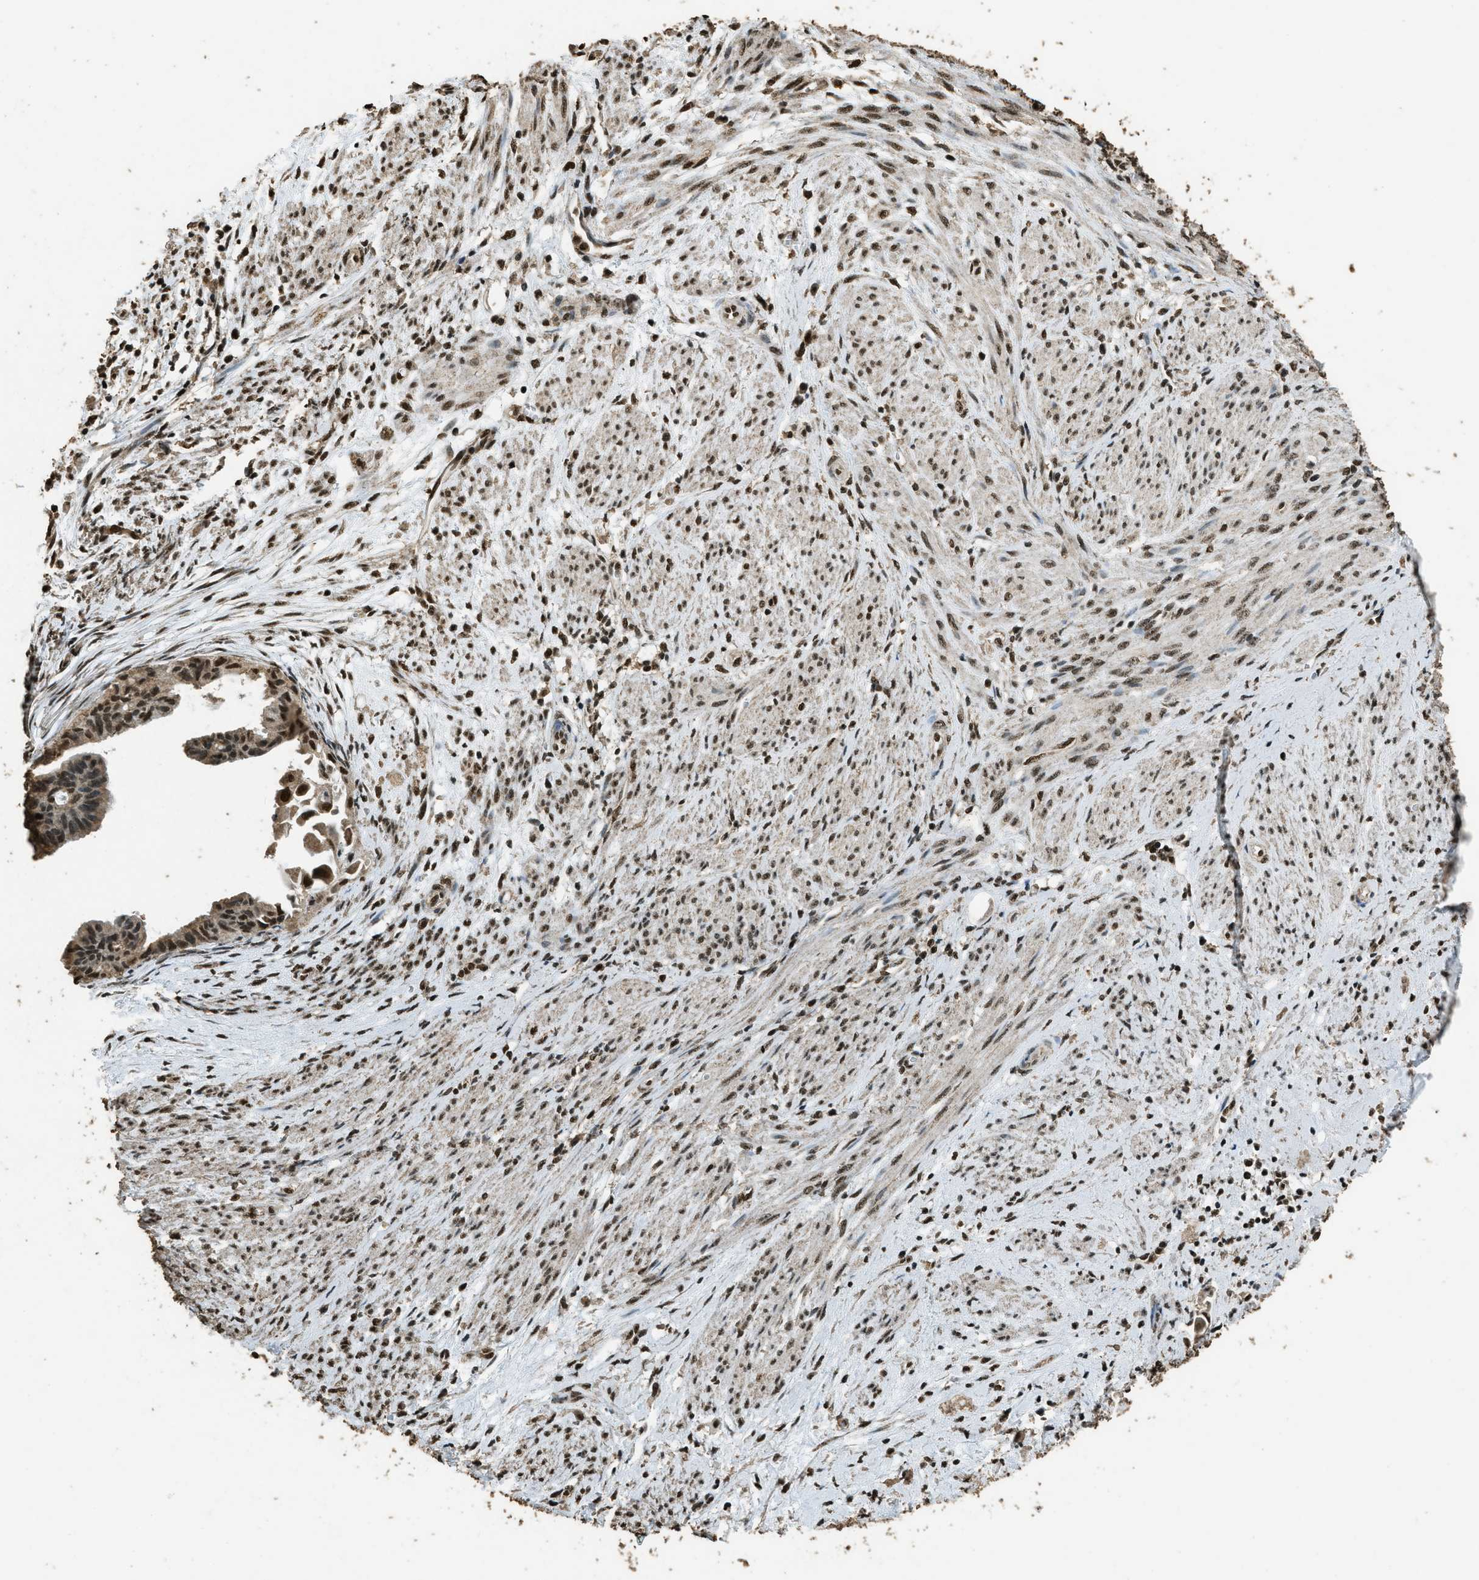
{"staining": {"intensity": "moderate", "quantity": ">75%", "location": "nuclear"}, "tissue": "cervical cancer", "cell_type": "Tumor cells", "image_type": "cancer", "snomed": [{"axis": "morphology", "description": "Normal tissue, NOS"}, {"axis": "morphology", "description": "Adenocarcinoma, NOS"}, {"axis": "topography", "description": "Cervix"}, {"axis": "topography", "description": "Endometrium"}], "caption": "Approximately >75% of tumor cells in cervical adenocarcinoma exhibit moderate nuclear protein expression as visualized by brown immunohistochemical staining.", "gene": "MYB", "patient": {"sex": "female", "age": 86}}